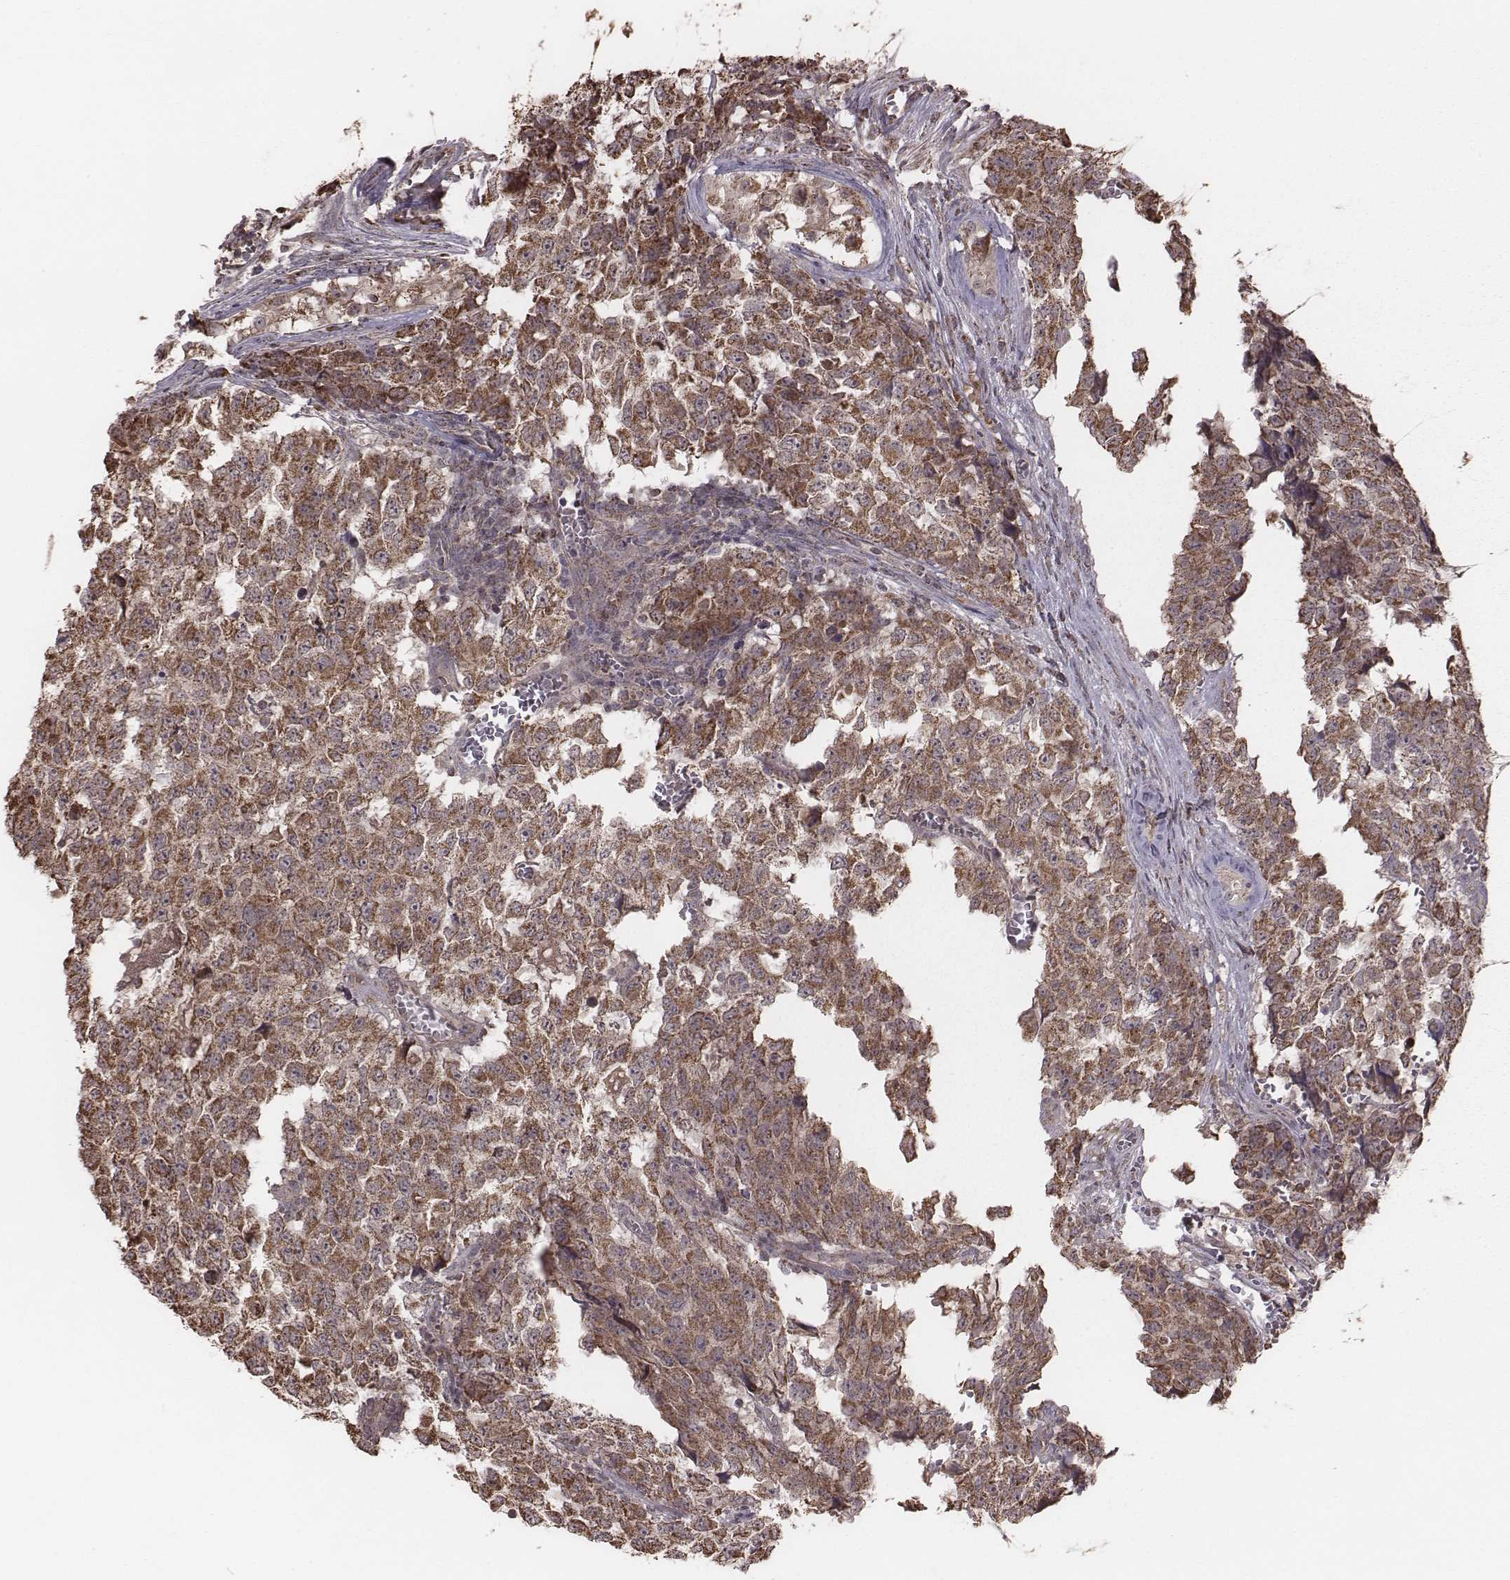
{"staining": {"intensity": "strong", "quantity": ">75%", "location": "cytoplasmic/membranous"}, "tissue": "testis cancer", "cell_type": "Tumor cells", "image_type": "cancer", "snomed": [{"axis": "morphology", "description": "Carcinoma, Embryonal, NOS"}, {"axis": "topography", "description": "Testis"}], "caption": "An image of testis embryonal carcinoma stained for a protein displays strong cytoplasmic/membranous brown staining in tumor cells.", "gene": "PDCD2L", "patient": {"sex": "male", "age": 23}}